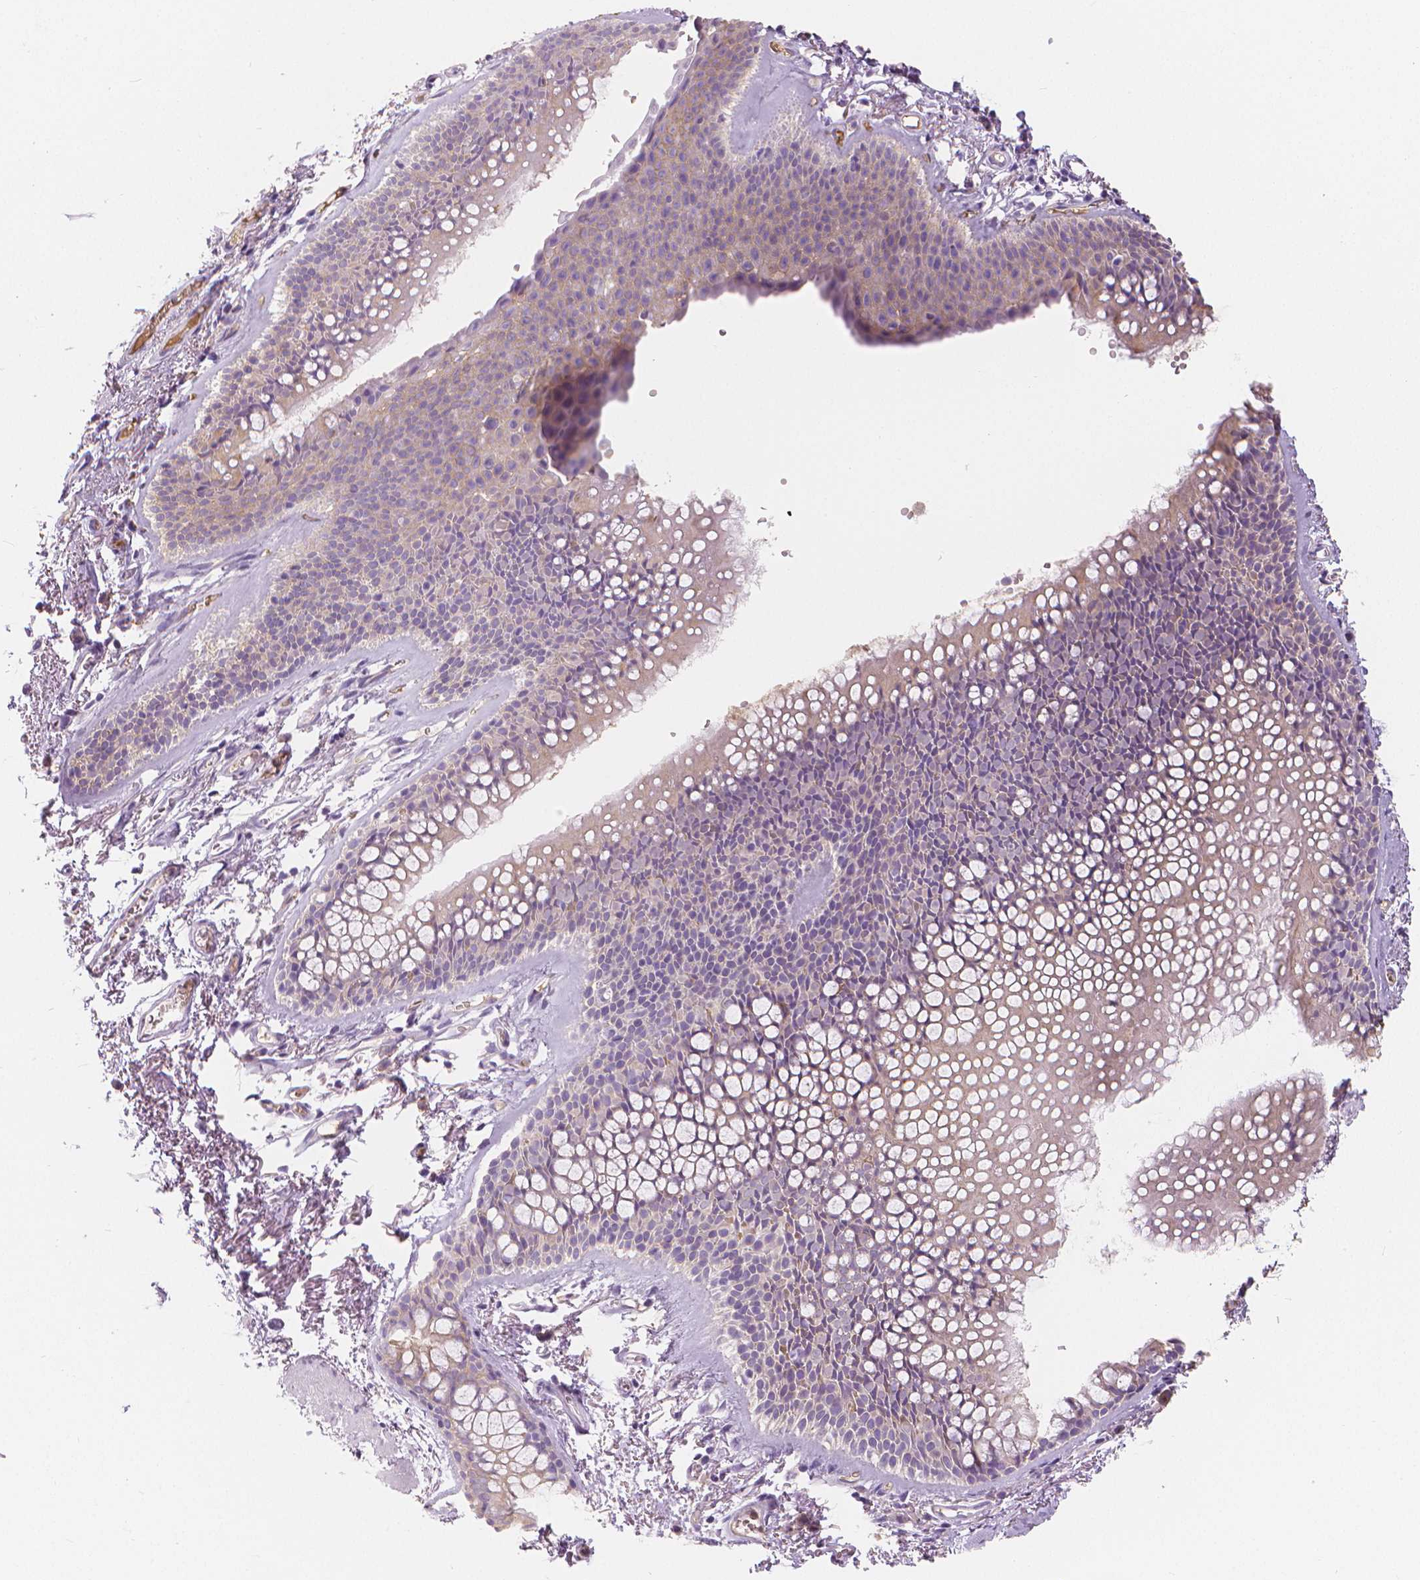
{"staining": {"intensity": "negative", "quantity": "none", "location": "none"}, "tissue": "adipose tissue", "cell_type": "Adipocytes", "image_type": "normal", "snomed": [{"axis": "morphology", "description": "Normal tissue, NOS"}, {"axis": "topography", "description": "Cartilage tissue"}, {"axis": "topography", "description": "Bronchus"}], "caption": "Adipose tissue stained for a protein using immunohistochemistry (IHC) reveals no expression adipocytes.", "gene": "APOA4", "patient": {"sex": "female", "age": 79}}